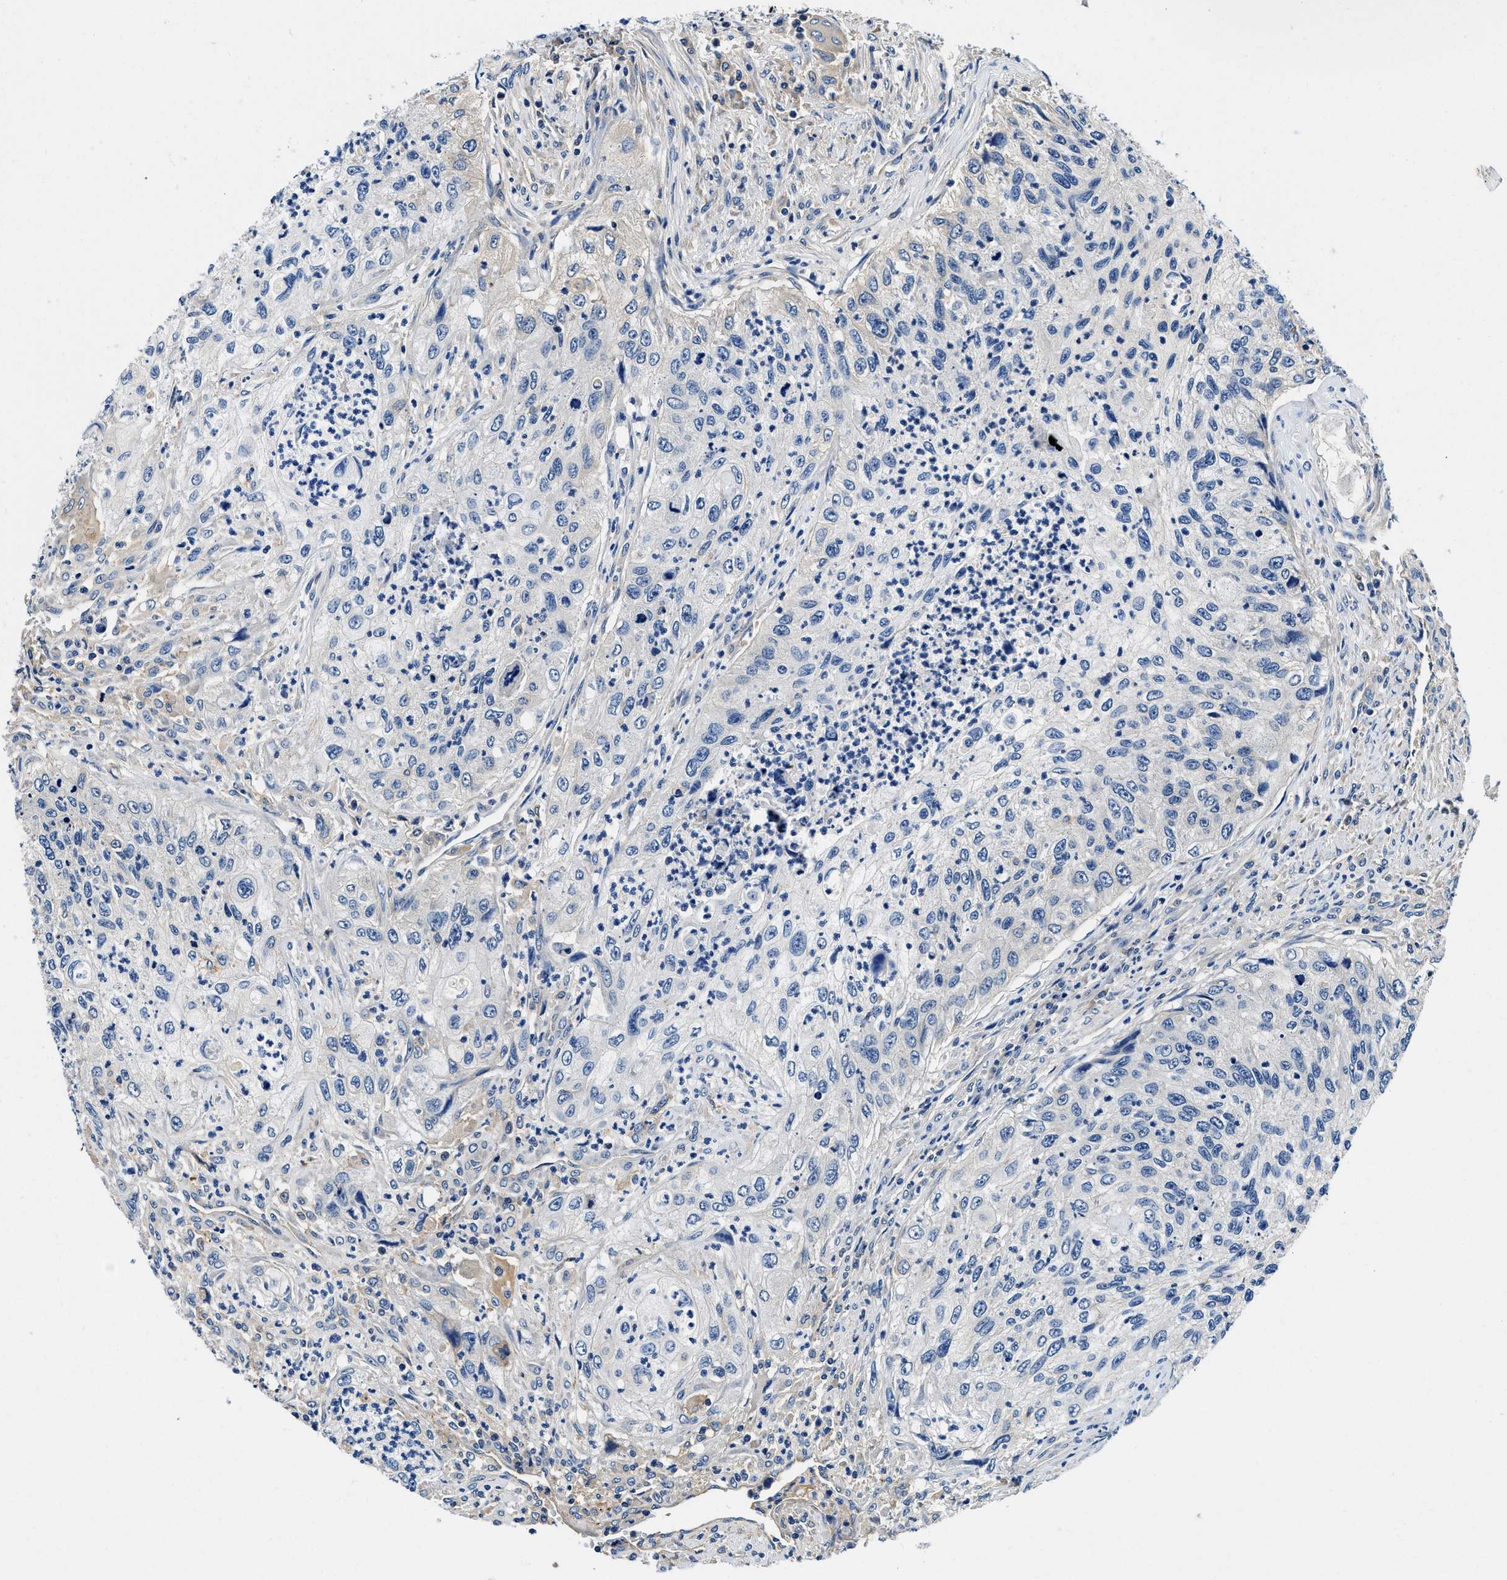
{"staining": {"intensity": "negative", "quantity": "none", "location": "none"}, "tissue": "urothelial cancer", "cell_type": "Tumor cells", "image_type": "cancer", "snomed": [{"axis": "morphology", "description": "Urothelial carcinoma, High grade"}, {"axis": "topography", "description": "Urinary bladder"}], "caption": "Immunohistochemistry (IHC) of urothelial carcinoma (high-grade) shows no positivity in tumor cells. (Brightfield microscopy of DAB (3,3'-diaminobenzidine) immunohistochemistry at high magnification).", "gene": "ZFAND3", "patient": {"sex": "female", "age": 60}}